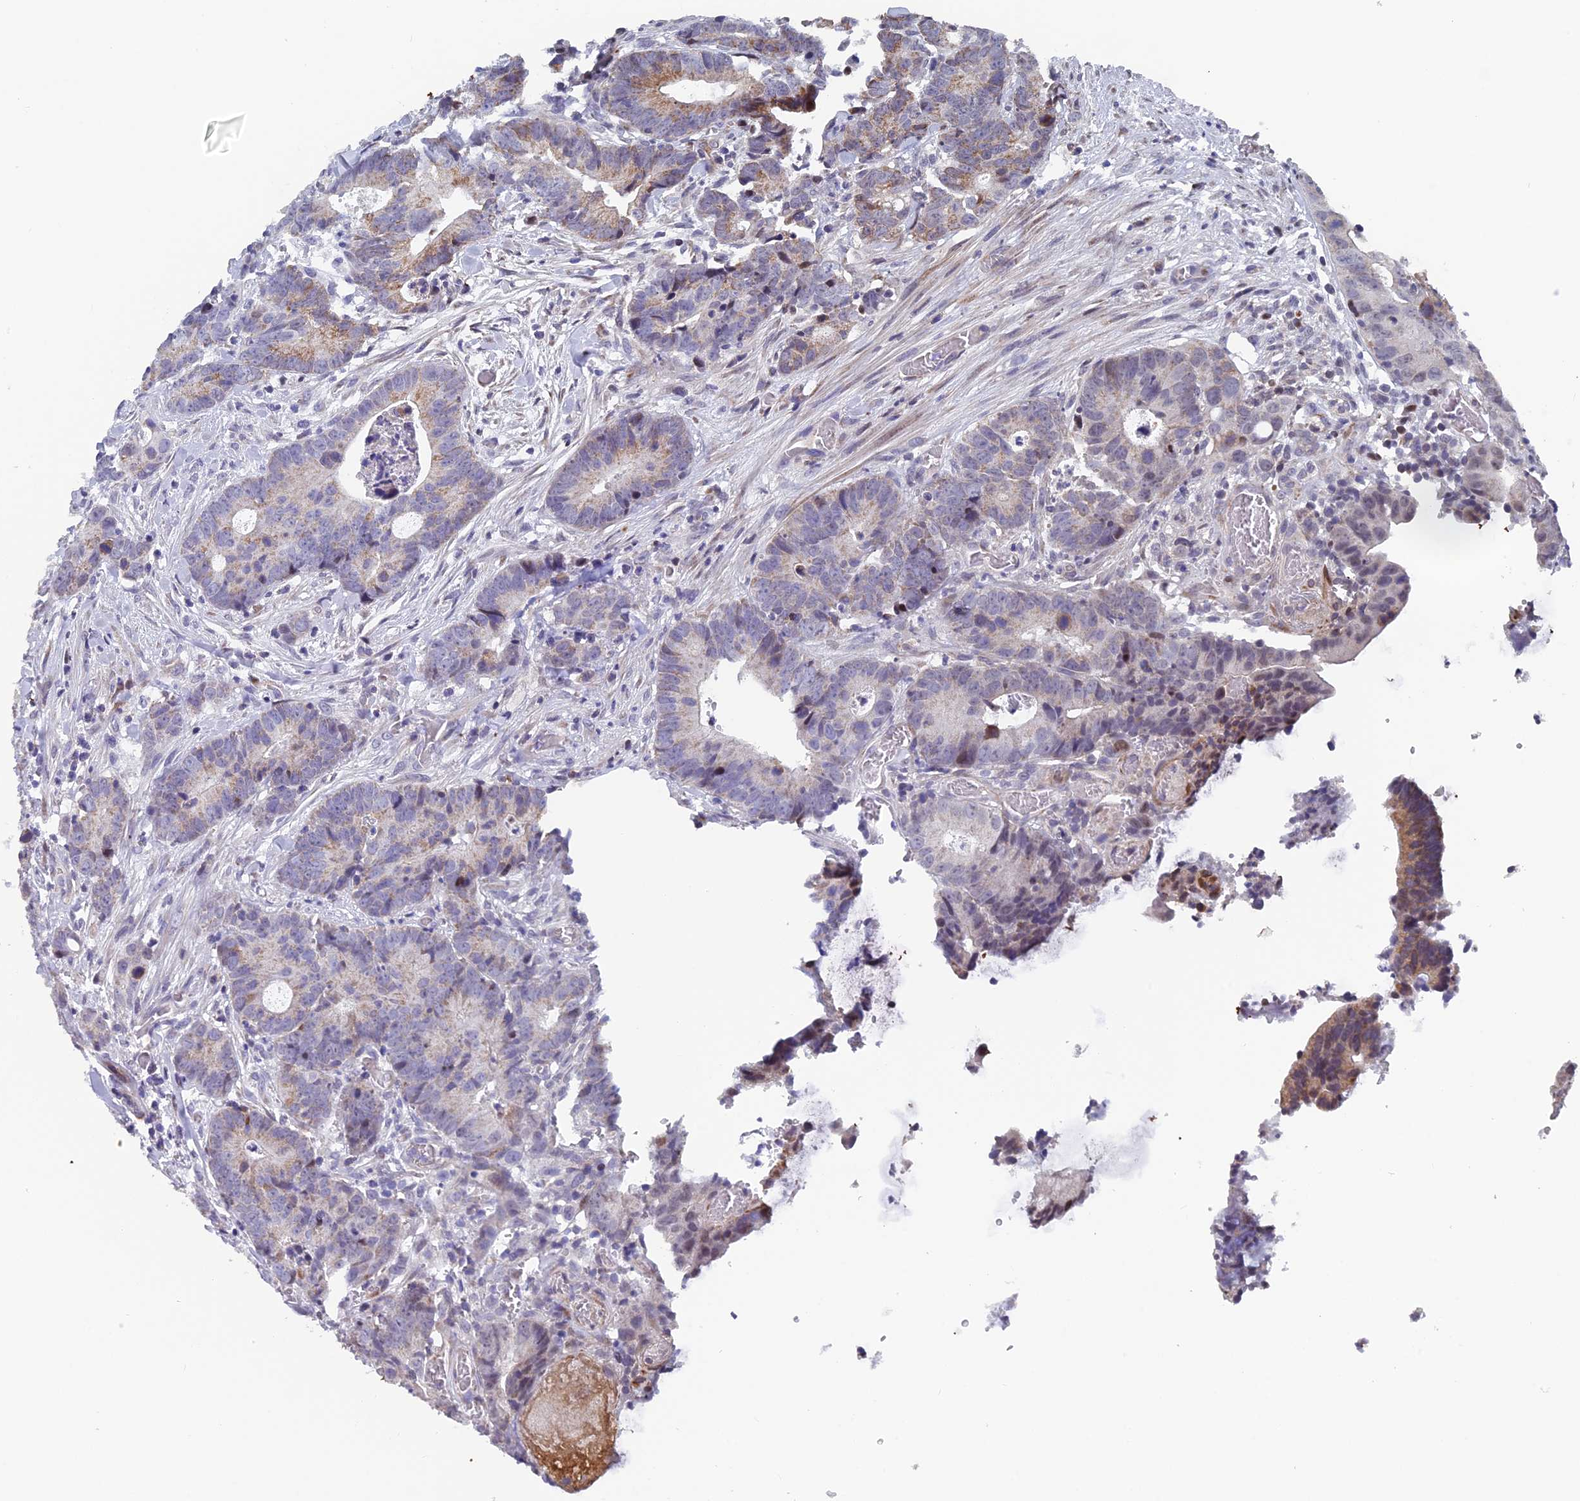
{"staining": {"intensity": "moderate", "quantity": "<25%", "location": "cytoplasmic/membranous"}, "tissue": "colorectal cancer", "cell_type": "Tumor cells", "image_type": "cancer", "snomed": [{"axis": "morphology", "description": "Adenocarcinoma, NOS"}, {"axis": "topography", "description": "Colon"}], "caption": "This is an image of immunohistochemistry (IHC) staining of adenocarcinoma (colorectal), which shows moderate positivity in the cytoplasmic/membranous of tumor cells.", "gene": "XKR9", "patient": {"sex": "female", "age": 57}}